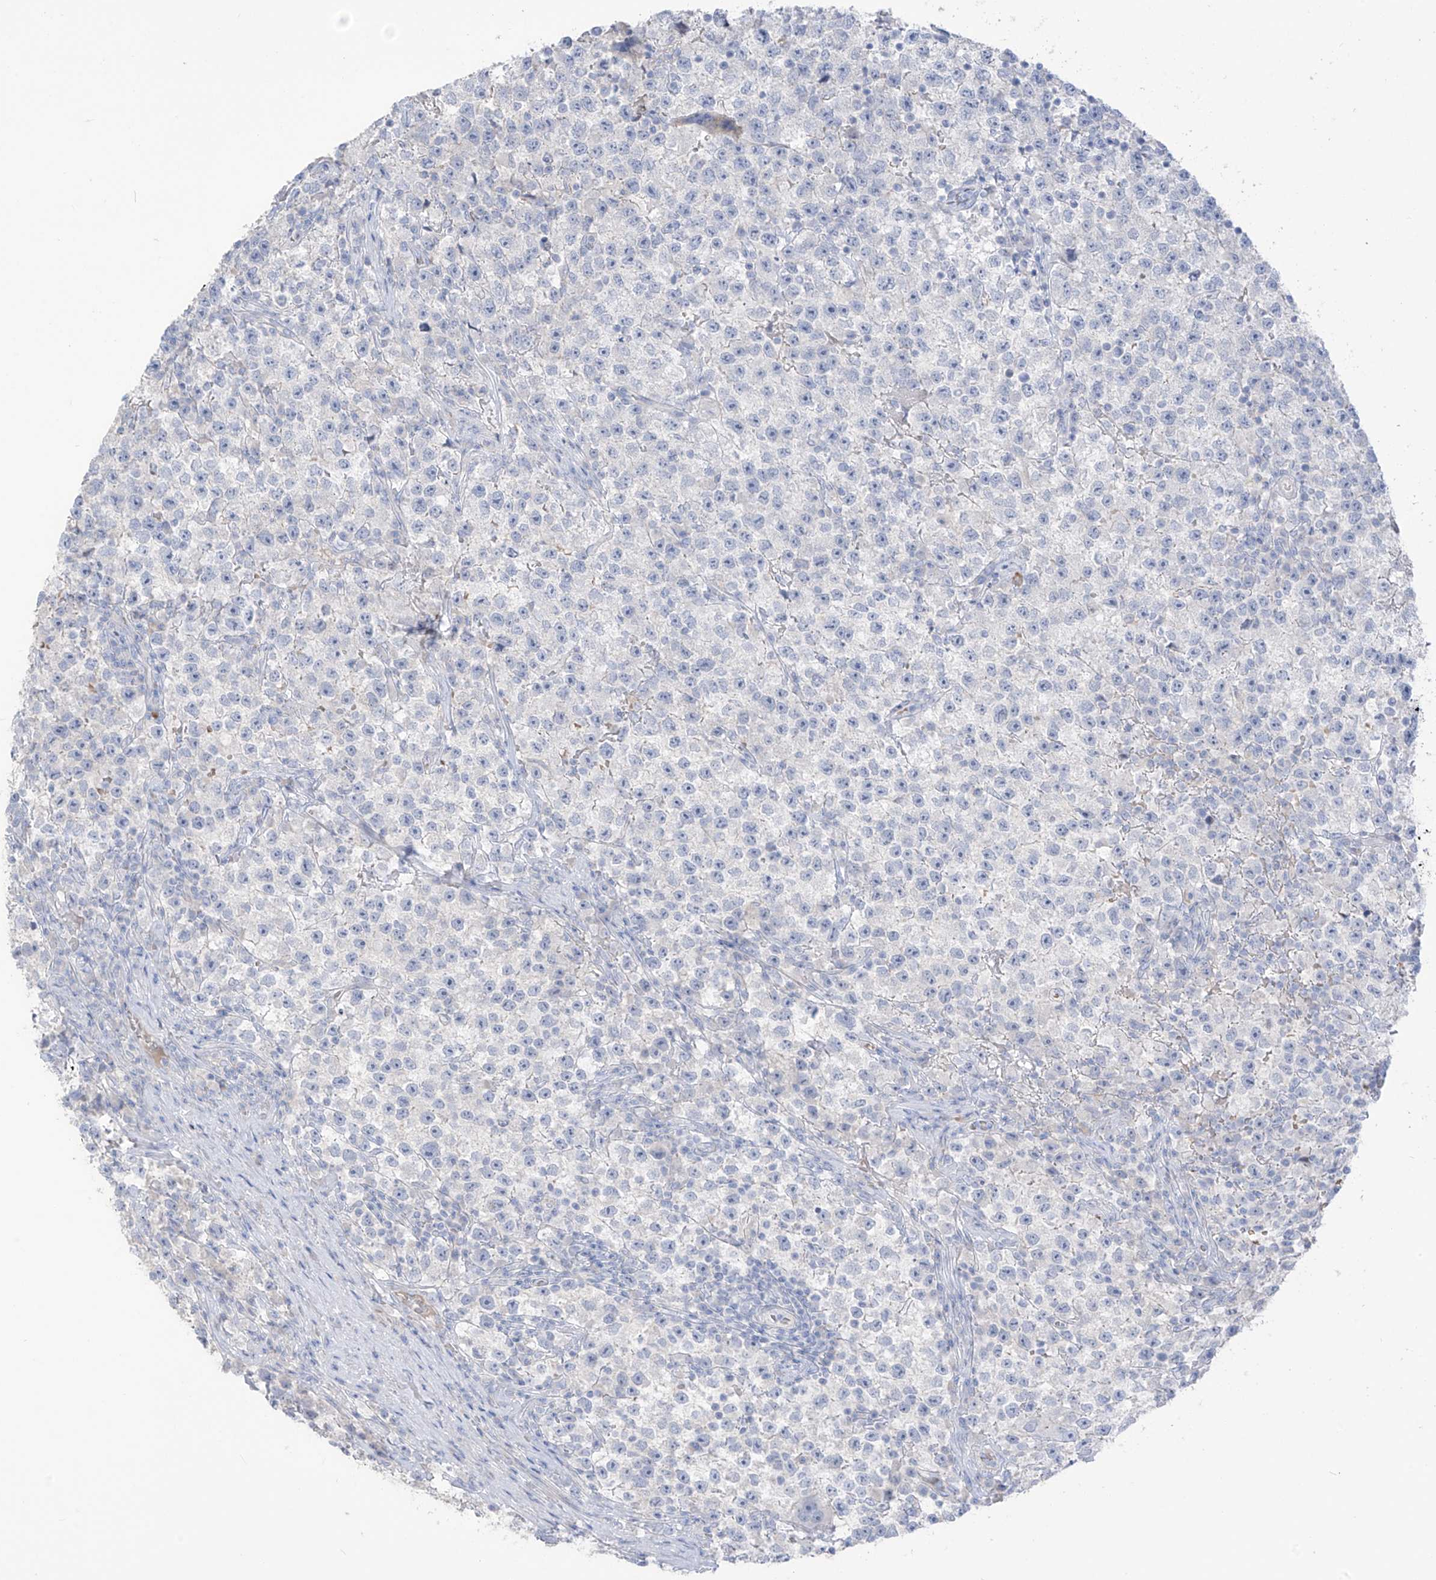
{"staining": {"intensity": "negative", "quantity": "none", "location": "none"}, "tissue": "testis cancer", "cell_type": "Tumor cells", "image_type": "cancer", "snomed": [{"axis": "morphology", "description": "Seminoma, NOS"}, {"axis": "topography", "description": "Testis"}], "caption": "Protein analysis of testis cancer displays no significant expression in tumor cells.", "gene": "ASPRV1", "patient": {"sex": "male", "age": 22}}